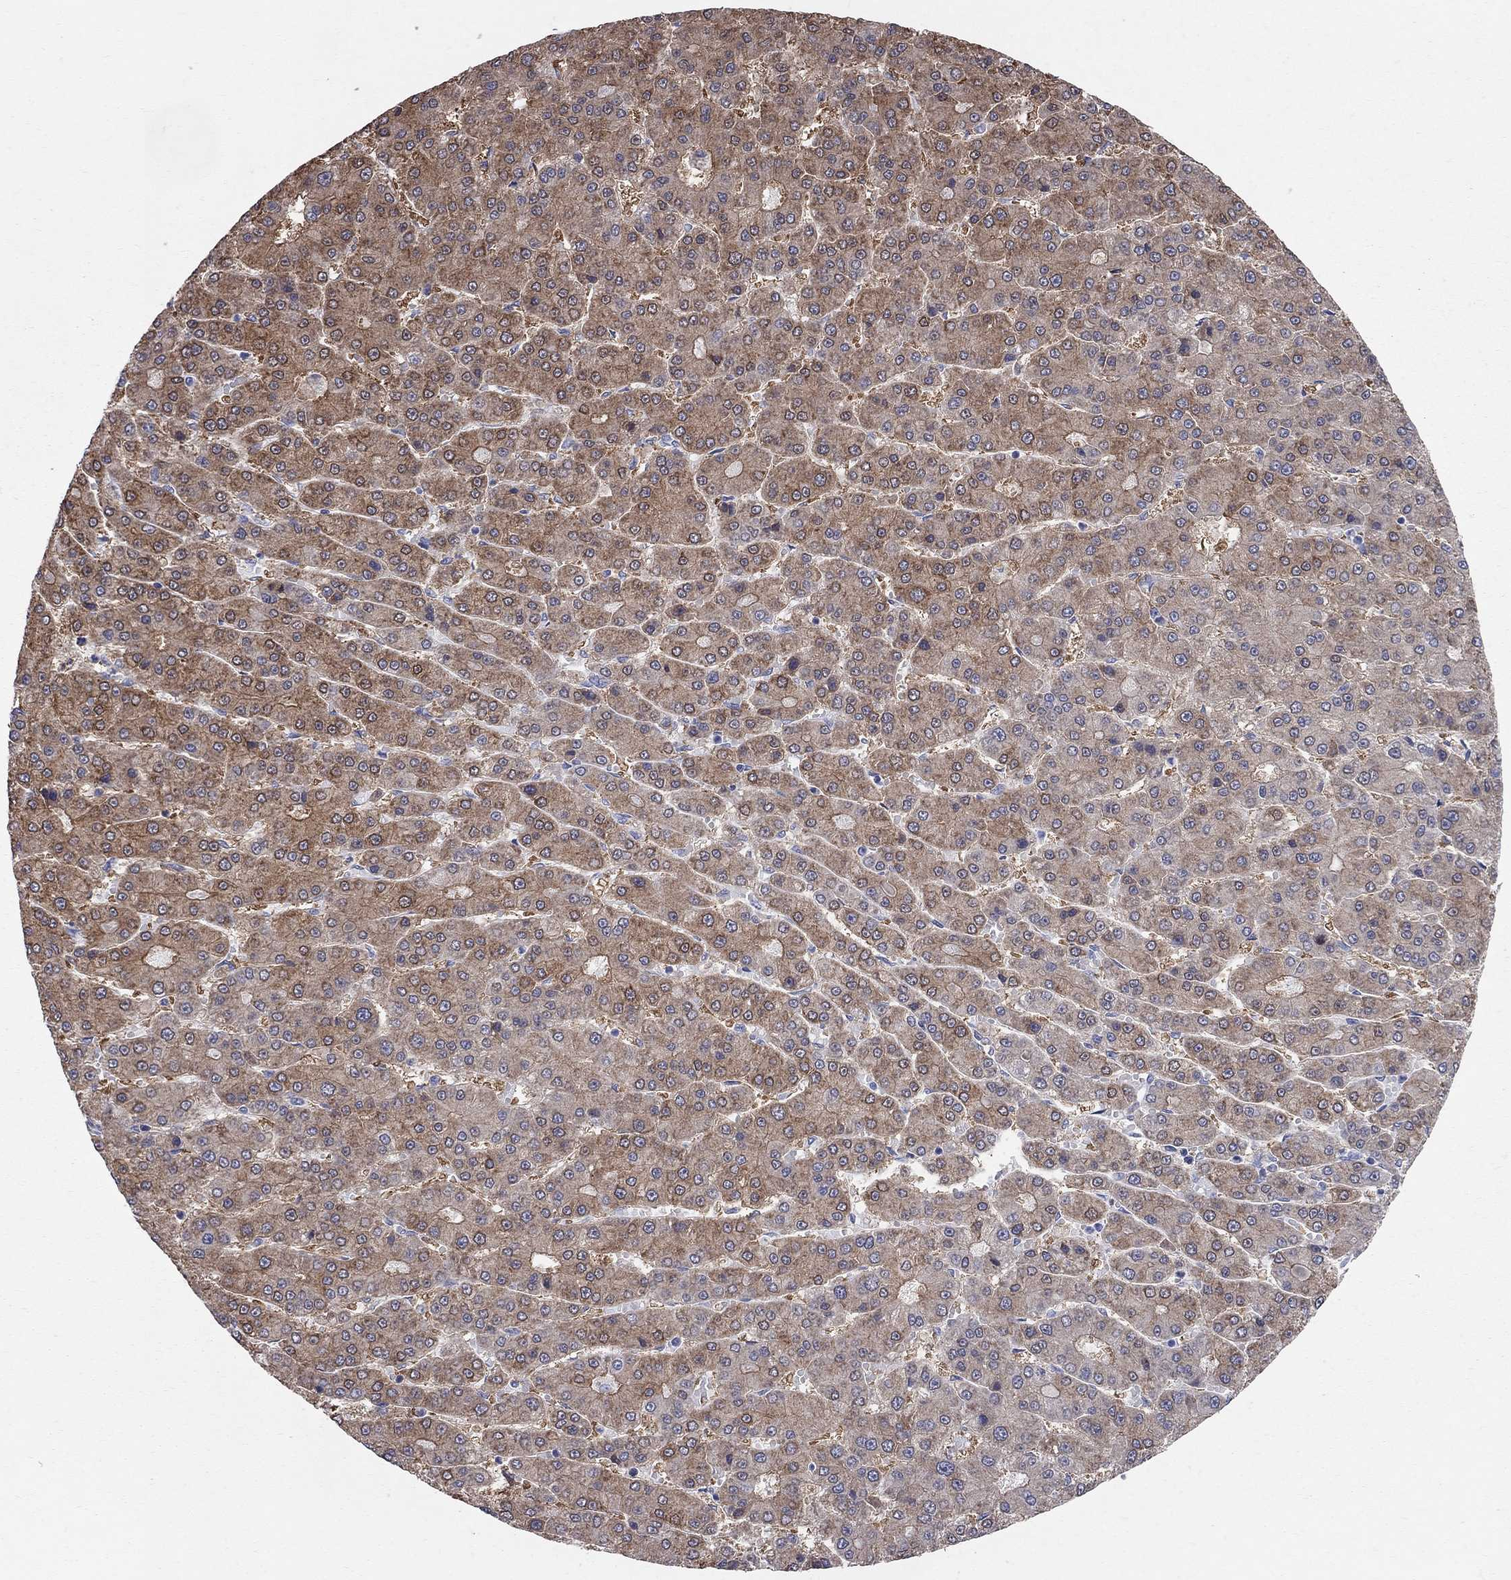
{"staining": {"intensity": "moderate", "quantity": ">75%", "location": "cytoplasmic/membranous"}, "tissue": "liver cancer", "cell_type": "Tumor cells", "image_type": "cancer", "snomed": [{"axis": "morphology", "description": "Carcinoma, Hepatocellular, NOS"}, {"axis": "topography", "description": "Liver"}], "caption": "Brown immunohistochemical staining in liver cancer (hepatocellular carcinoma) shows moderate cytoplasmic/membranous staining in about >75% of tumor cells.", "gene": "AOX1", "patient": {"sex": "male", "age": 70}}